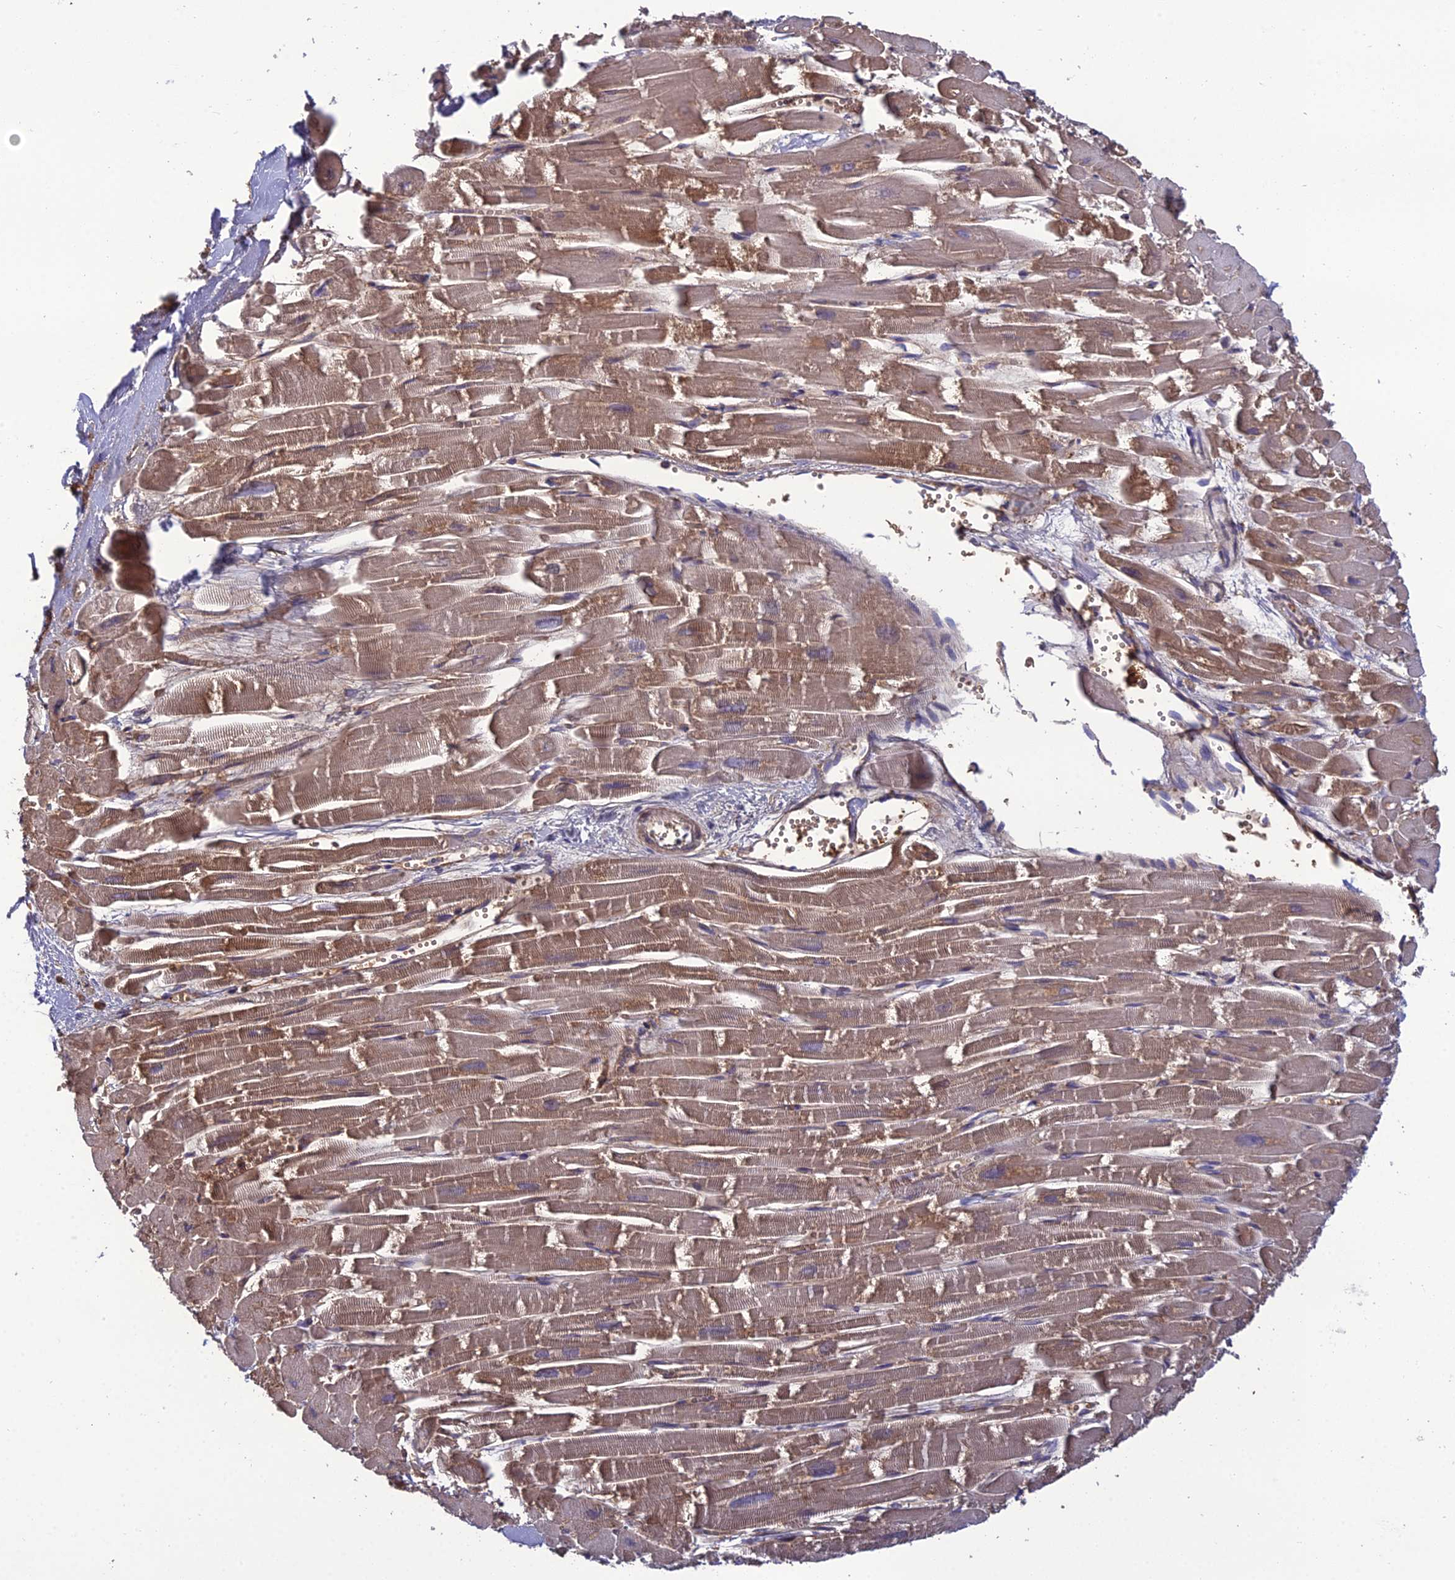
{"staining": {"intensity": "moderate", "quantity": "25%-75%", "location": "cytoplasmic/membranous"}, "tissue": "heart muscle", "cell_type": "Cardiomyocytes", "image_type": "normal", "snomed": [{"axis": "morphology", "description": "Normal tissue, NOS"}, {"axis": "topography", "description": "Heart"}], "caption": "Immunohistochemical staining of unremarkable human heart muscle displays 25%-75% levels of moderate cytoplasmic/membranous protein expression in approximately 25%-75% of cardiomyocytes. (DAB IHC, brown staining for protein, blue staining for nuclei).", "gene": "GALR2", "patient": {"sex": "male", "age": 54}}